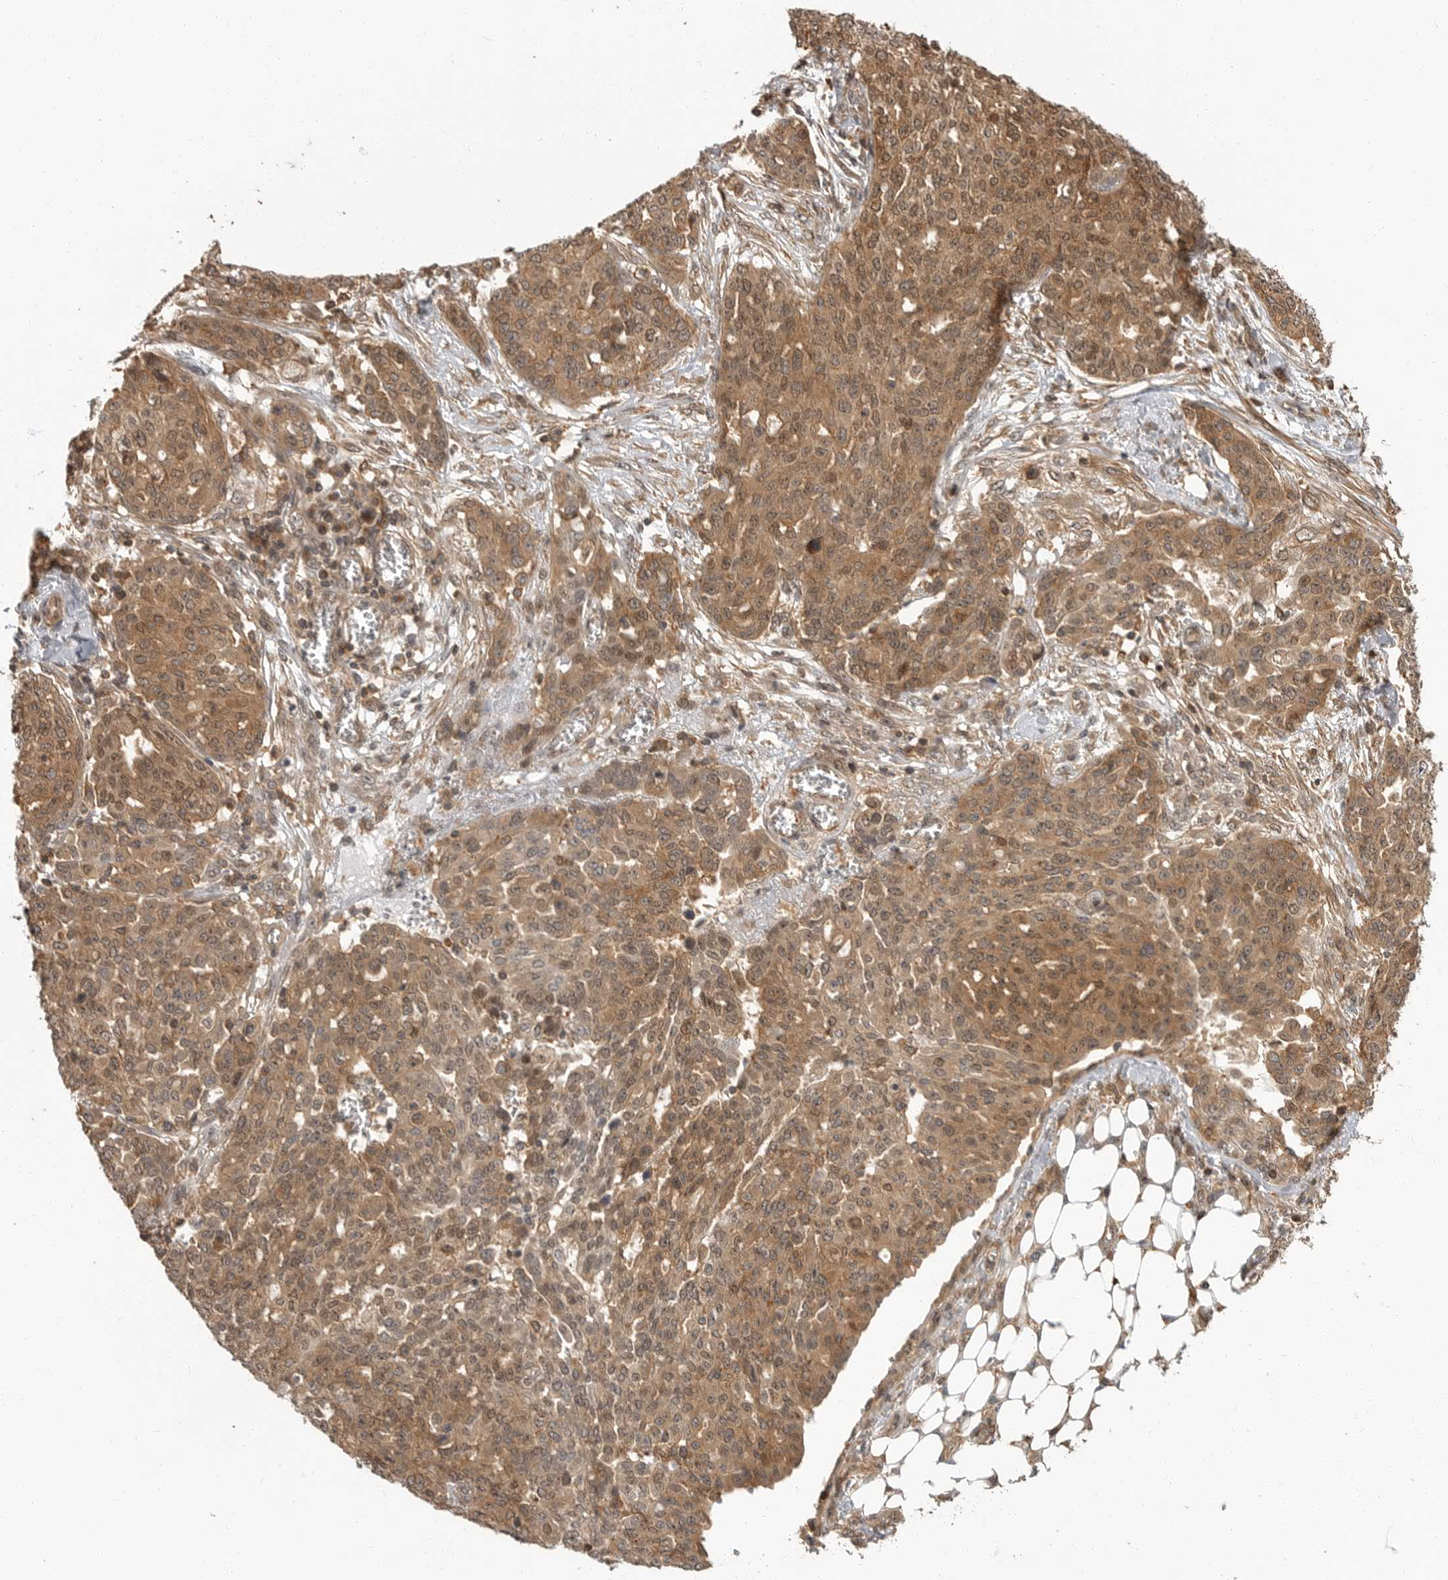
{"staining": {"intensity": "moderate", "quantity": ">75%", "location": "cytoplasmic/membranous,nuclear"}, "tissue": "ovarian cancer", "cell_type": "Tumor cells", "image_type": "cancer", "snomed": [{"axis": "morphology", "description": "Cystadenocarcinoma, serous, NOS"}, {"axis": "topography", "description": "Soft tissue"}, {"axis": "topography", "description": "Ovary"}], "caption": "Ovarian serous cystadenocarcinoma was stained to show a protein in brown. There is medium levels of moderate cytoplasmic/membranous and nuclear expression in about >75% of tumor cells.", "gene": "ERN1", "patient": {"sex": "female", "age": 57}}